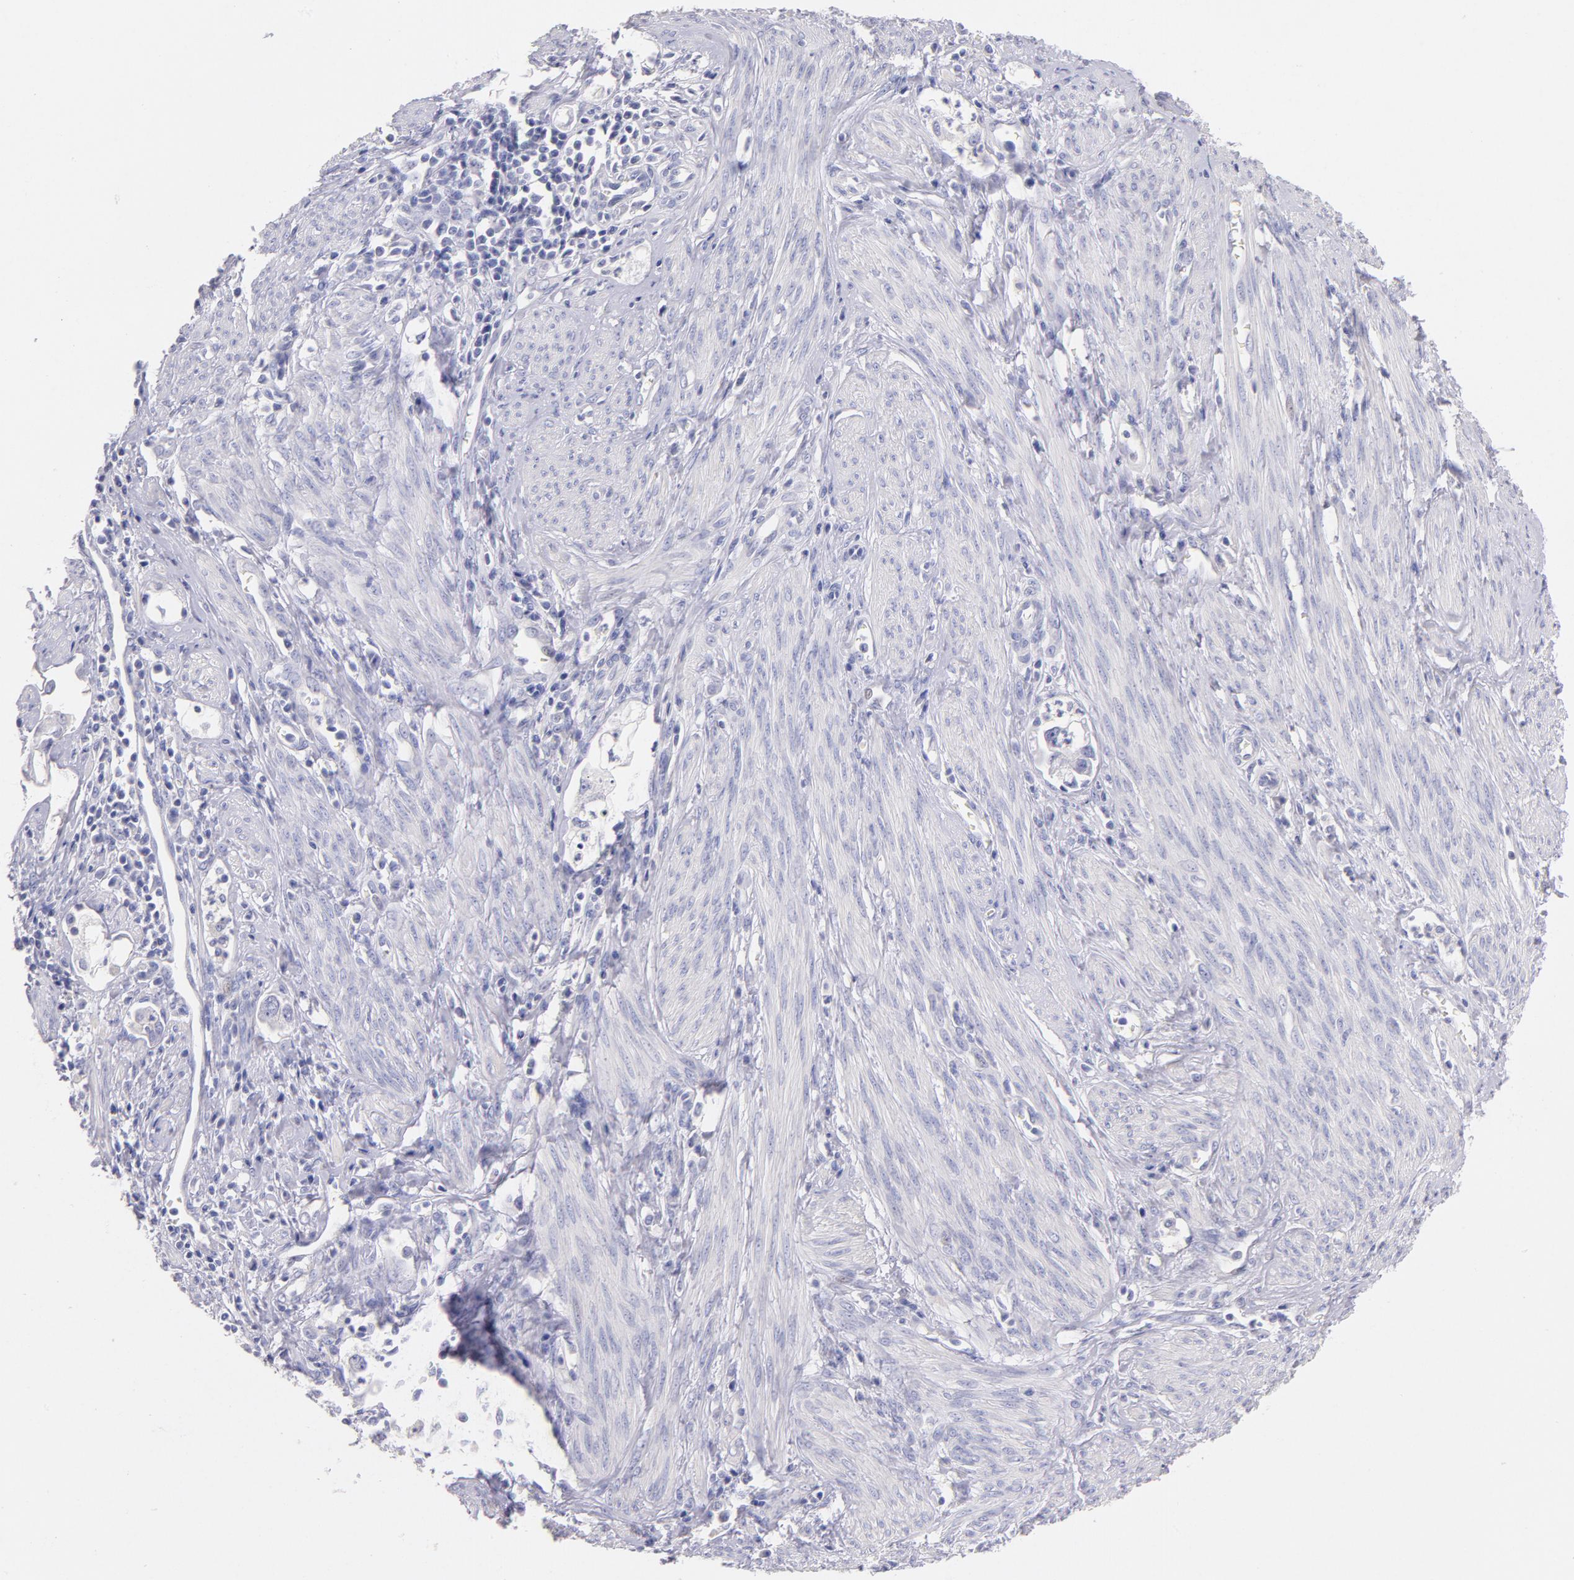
{"staining": {"intensity": "negative", "quantity": "none", "location": "none"}, "tissue": "endometrial cancer", "cell_type": "Tumor cells", "image_type": "cancer", "snomed": [{"axis": "morphology", "description": "Adenocarcinoma, NOS"}, {"axis": "topography", "description": "Endometrium"}], "caption": "Endometrial cancer (adenocarcinoma) was stained to show a protein in brown. There is no significant staining in tumor cells.", "gene": "CD44", "patient": {"sex": "female", "age": 75}}